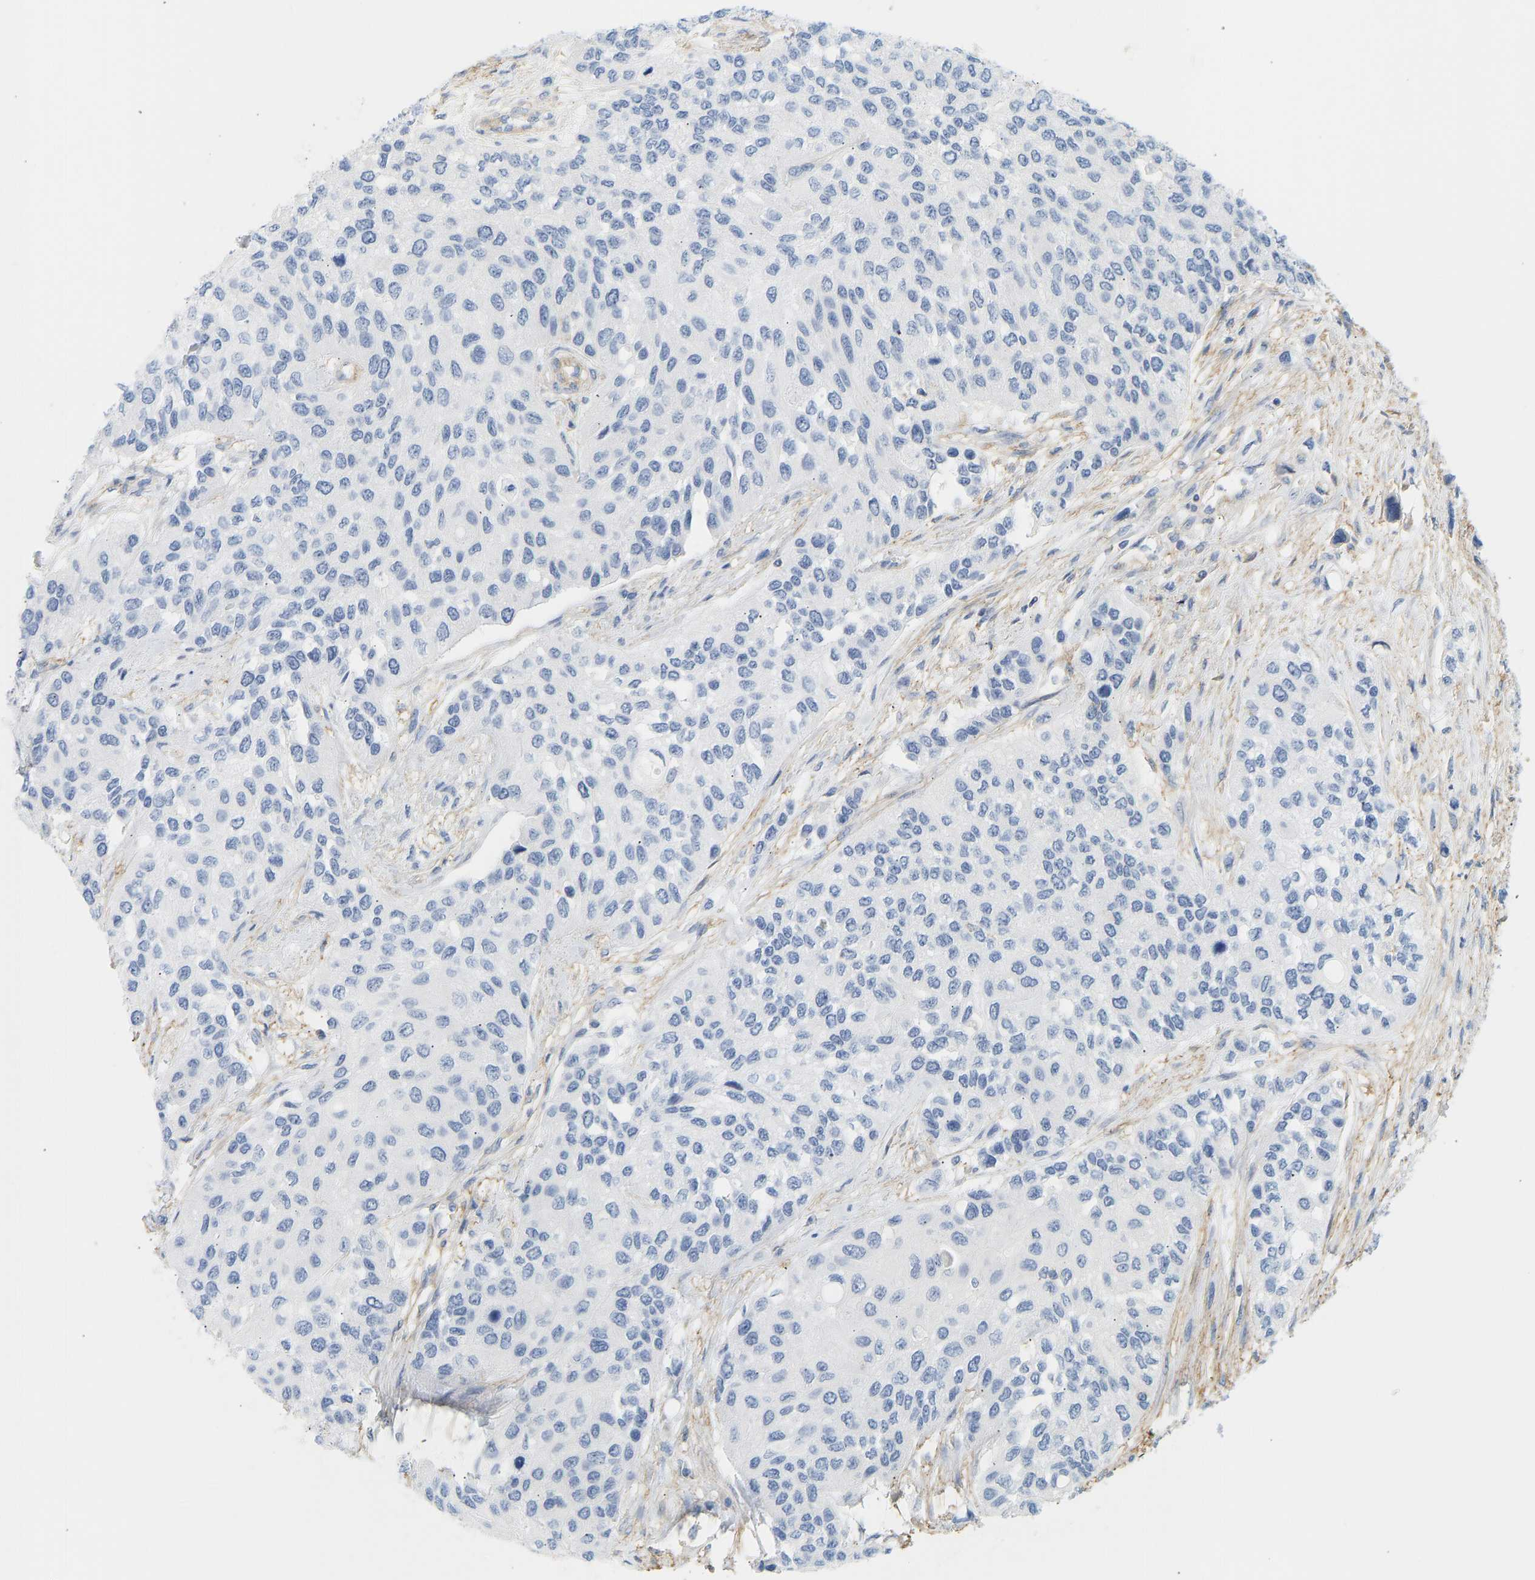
{"staining": {"intensity": "negative", "quantity": "none", "location": "none"}, "tissue": "urothelial cancer", "cell_type": "Tumor cells", "image_type": "cancer", "snomed": [{"axis": "morphology", "description": "Urothelial carcinoma, High grade"}, {"axis": "topography", "description": "Urinary bladder"}], "caption": "Immunohistochemistry (IHC) histopathology image of urothelial carcinoma (high-grade) stained for a protein (brown), which demonstrates no expression in tumor cells.", "gene": "BVES", "patient": {"sex": "female", "age": 56}}